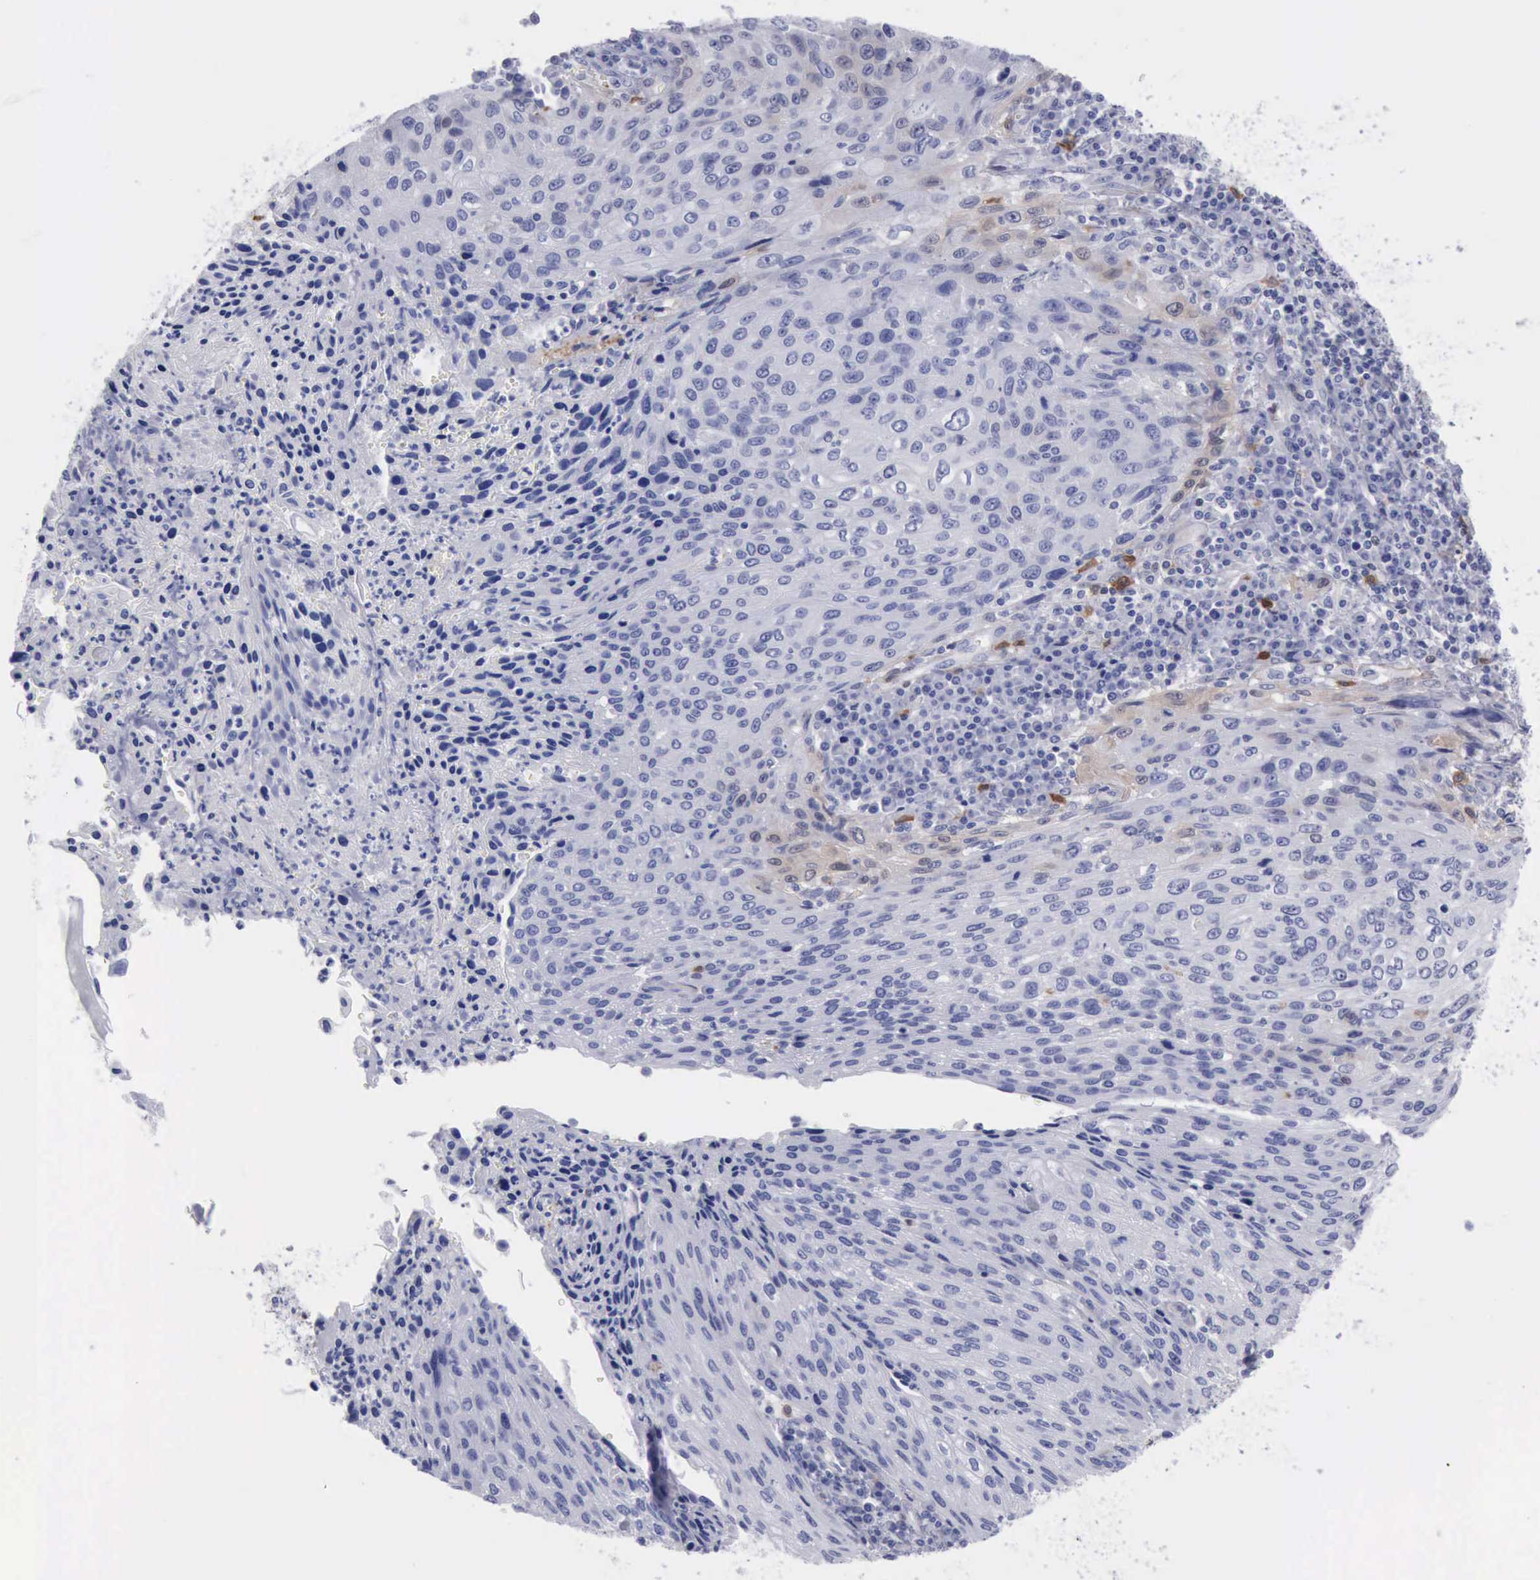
{"staining": {"intensity": "negative", "quantity": "none", "location": "none"}, "tissue": "cervical cancer", "cell_type": "Tumor cells", "image_type": "cancer", "snomed": [{"axis": "morphology", "description": "Squamous cell carcinoma, NOS"}, {"axis": "topography", "description": "Cervix"}], "caption": "Immunohistochemistry micrograph of neoplastic tissue: human squamous cell carcinoma (cervical) stained with DAB shows no significant protein expression in tumor cells. (DAB (3,3'-diaminobenzidine) IHC visualized using brightfield microscopy, high magnification).", "gene": "FHL1", "patient": {"sex": "female", "age": 32}}